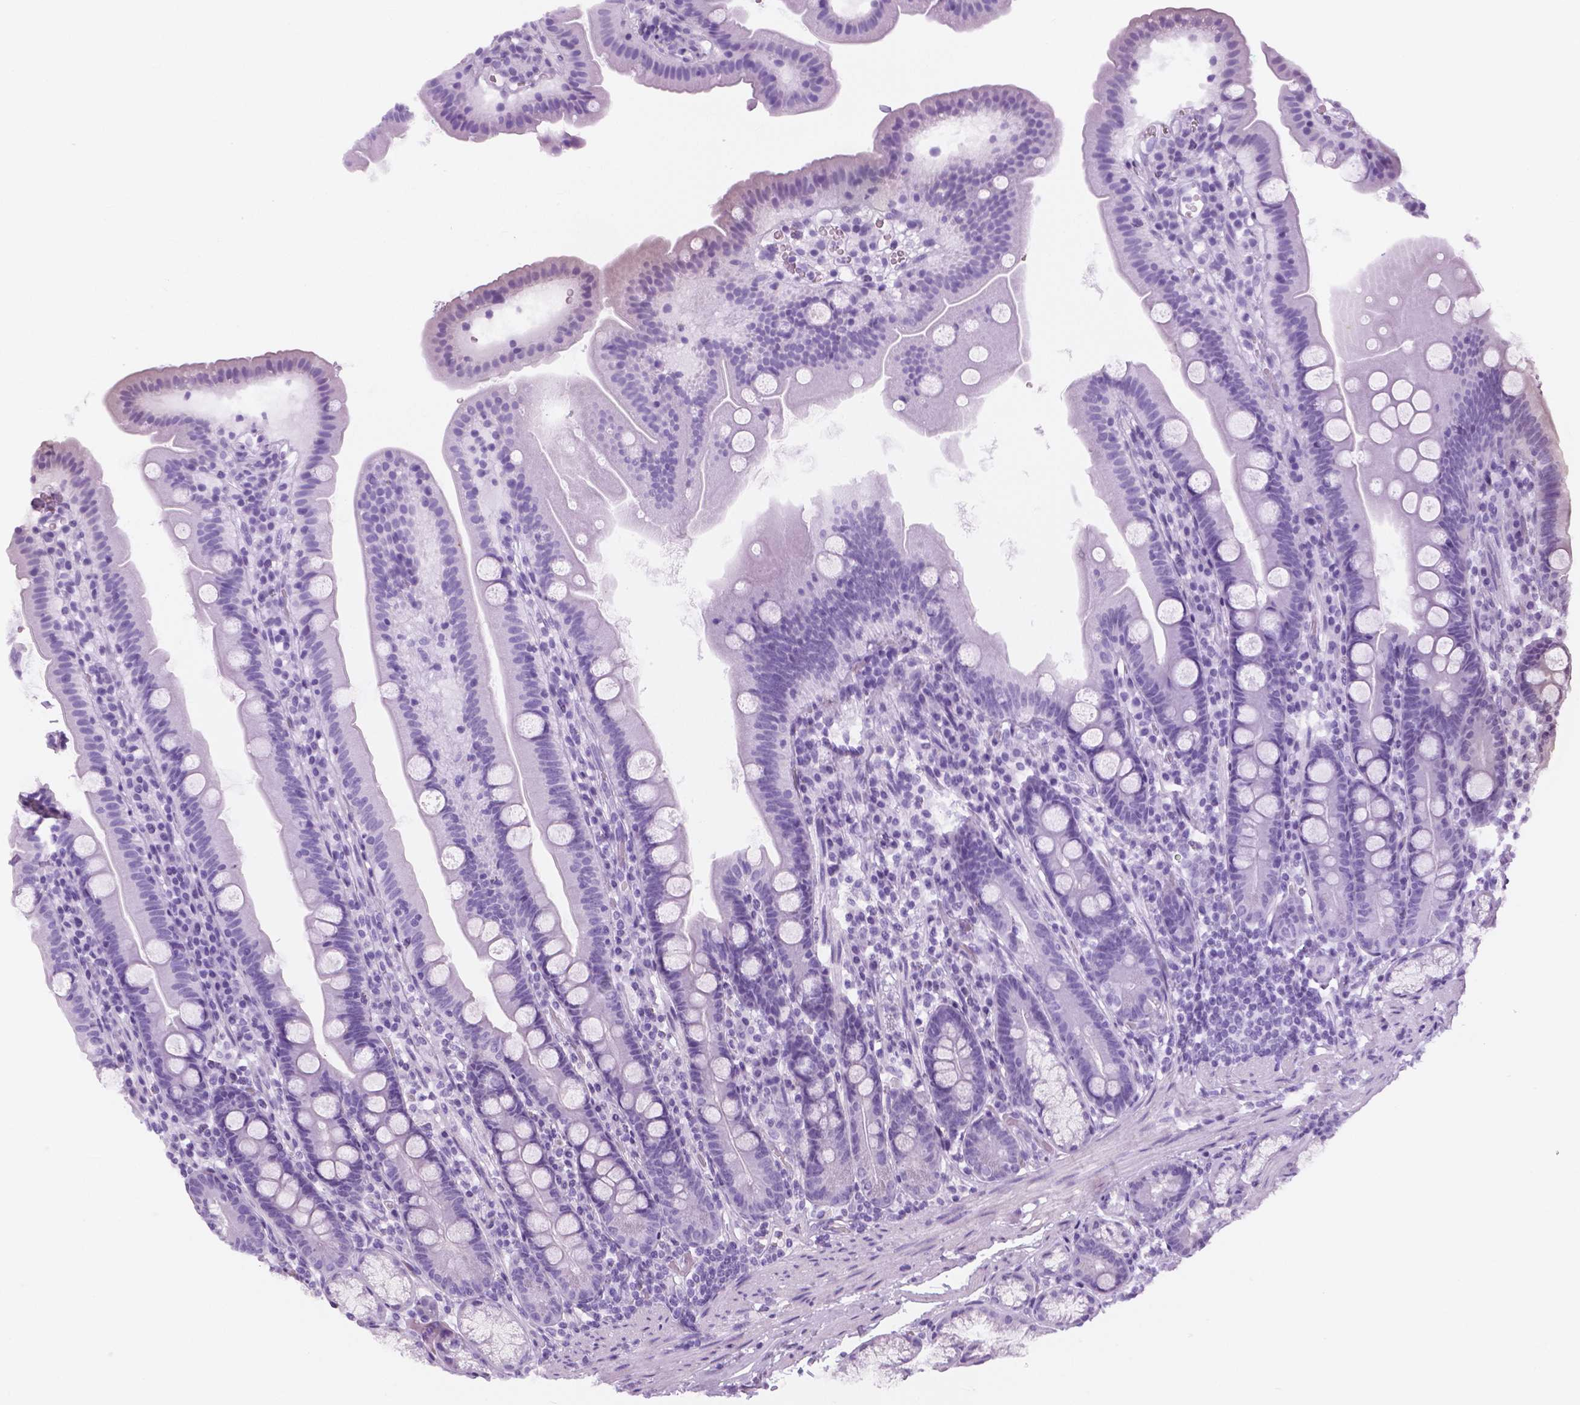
{"staining": {"intensity": "negative", "quantity": "none", "location": "none"}, "tissue": "duodenum", "cell_type": "Glandular cells", "image_type": "normal", "snomed": [{"axis": "morphology", "description": "Normal tissue, NOS"}, {"axis": "topography", "description": "Duodenum"}], "caption": "Duodenum stained for a protein using immunohistochemistry (IHC) displays no expression glandular cells.", "gene": "NECAB1", "patient": {"sex": "female", "age": 67}}